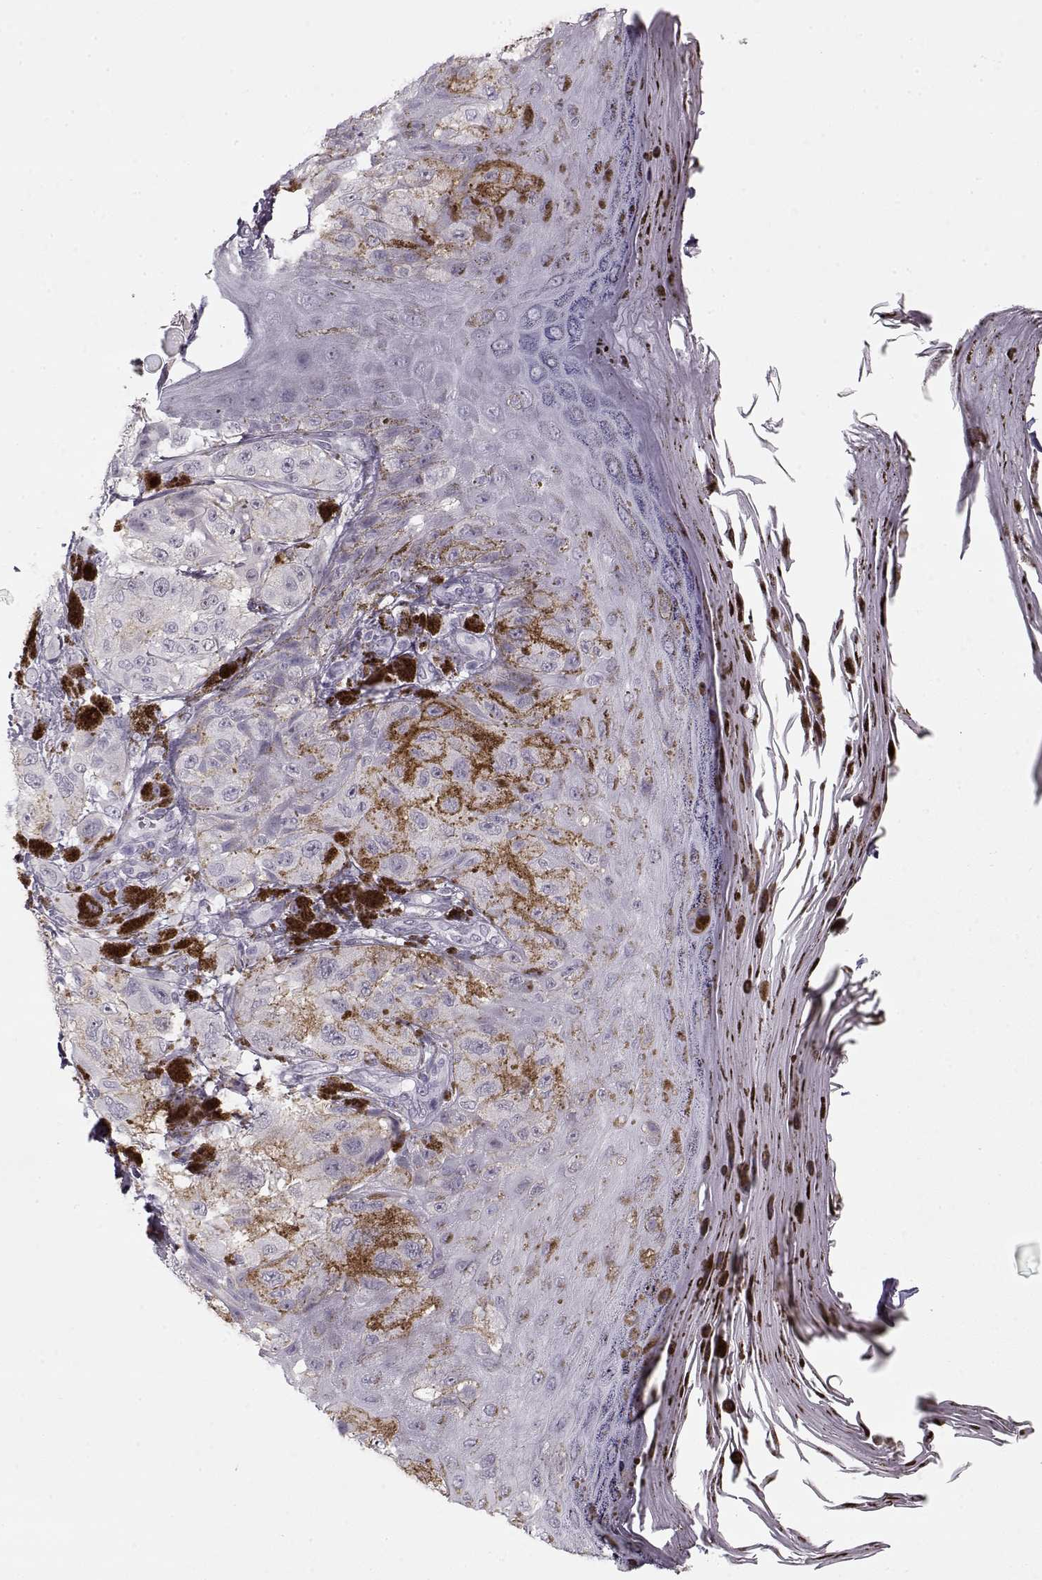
{"staining": {"intensity": "negative", "quantity": "none", "location": "none"}, "tissue": "melanoma", "cell_type": "Tumor cells", "image_type": "cancer", "snomed": [{"axis": "morphology", "description": "Malignant melanoma, NOS"}, {"axis": "topography", "description": "Skin"}], "caption": "DAB immunohistochemical staining of human malignant melanoma exhibits no significant expression in tumor cells.", "gene": "PNMT", "patient": {"sex": "male", "age": 36}}